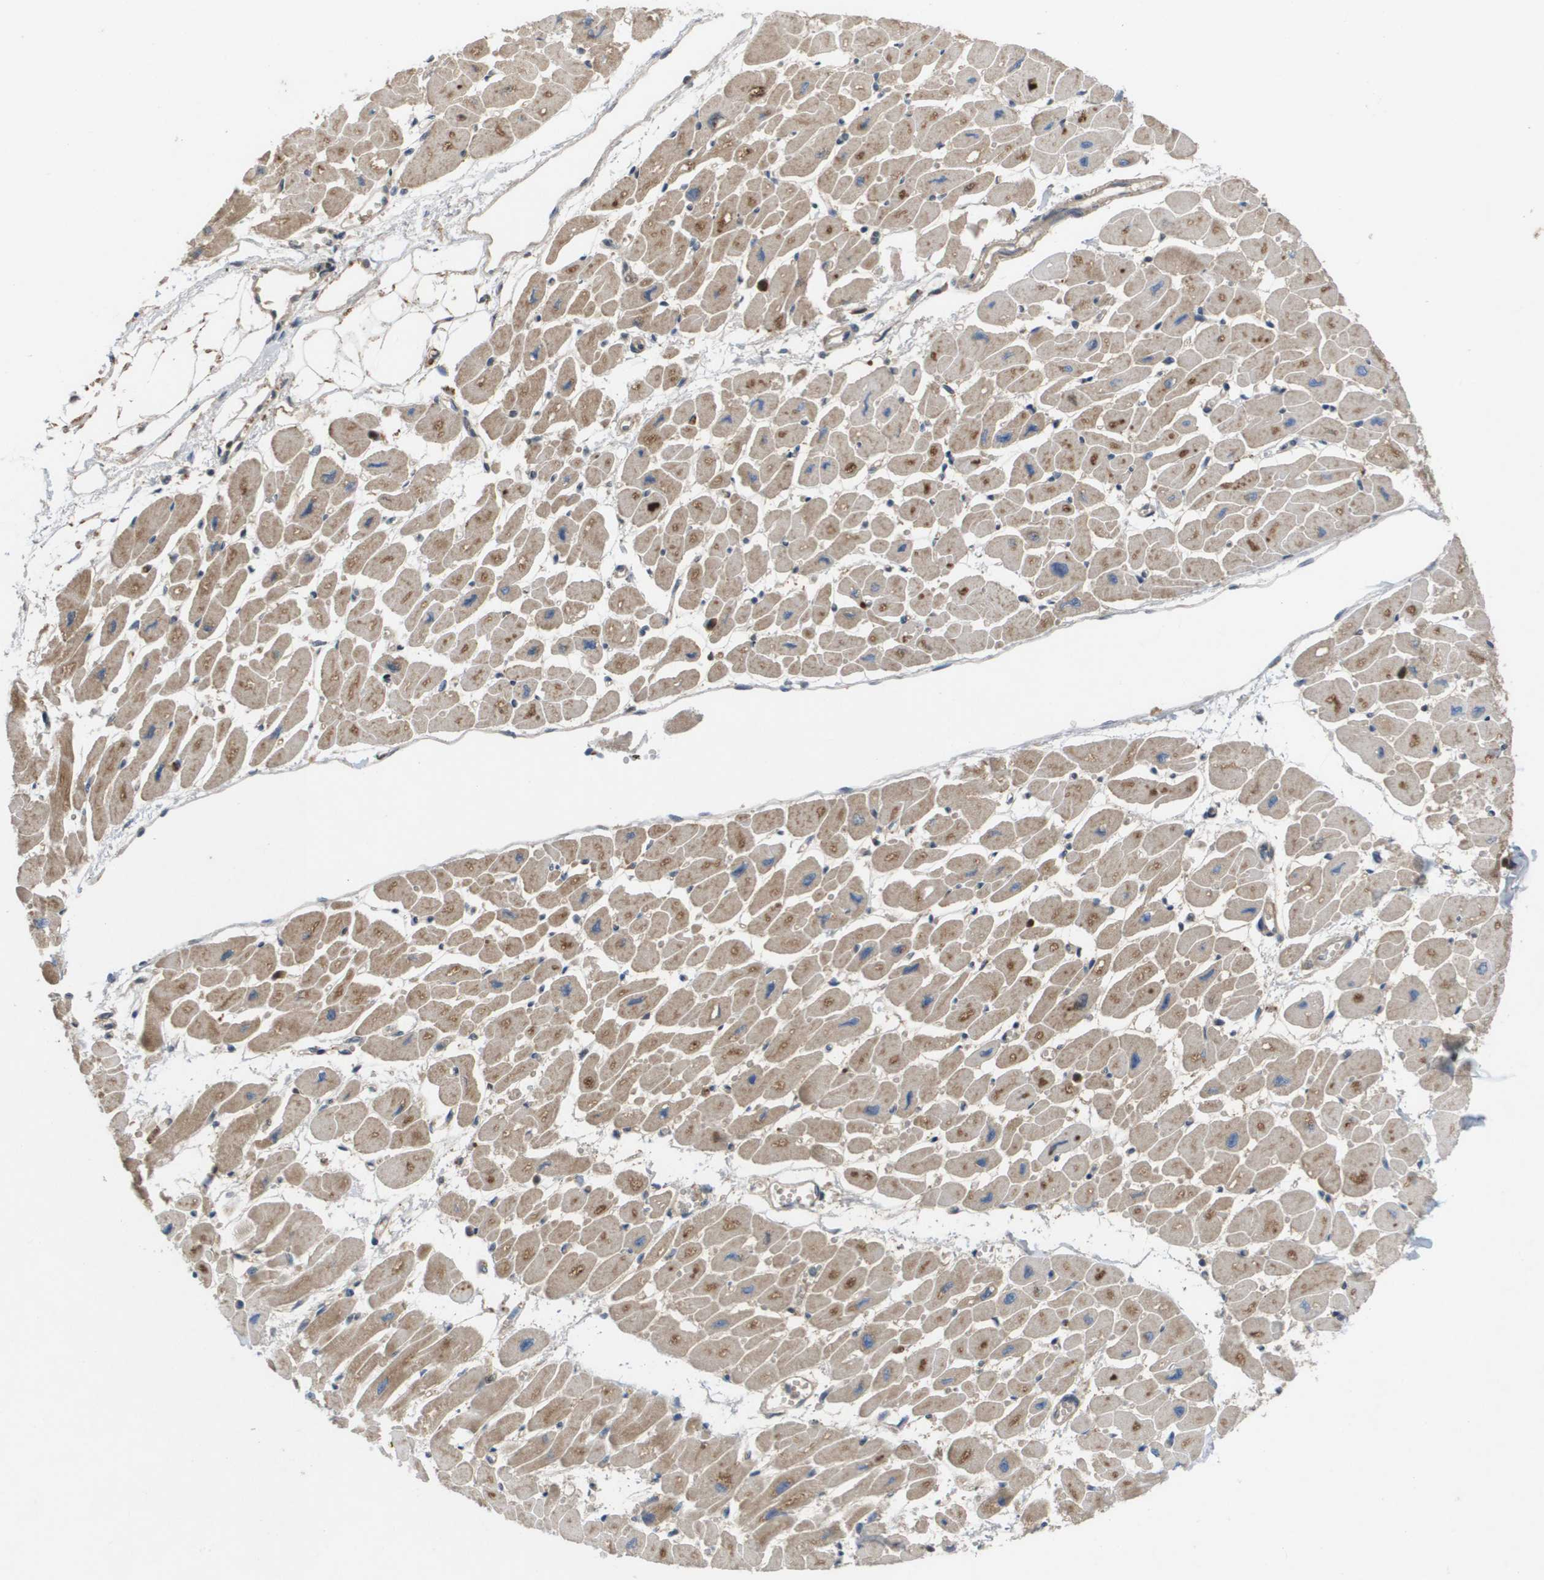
{"staining": {"intensity": "moderate", "quantity": ">75%", "location": "cytoplasmic/membranous"}, "tissue": "heart muscle", "cell_type": "Cardiomyocytes", "image_type": "normal", "snomed": [{"axis": "morphology", "description": "Normal tissue, NOS"}, {"axis": "topography", "description": "Heart"}], "caption": "Heart muscle stained with DAB immunohistochemistry displays medium levels of moderate cytoplasmic/membranous positivity in approximately >75% of cardiomyocytes. (DAB (3,3'-diaminobenzidine) IHC with brightfield microscopy, high magnification).", "gene": "PALD1", "patient": {"sex": "female", "age": 54}}